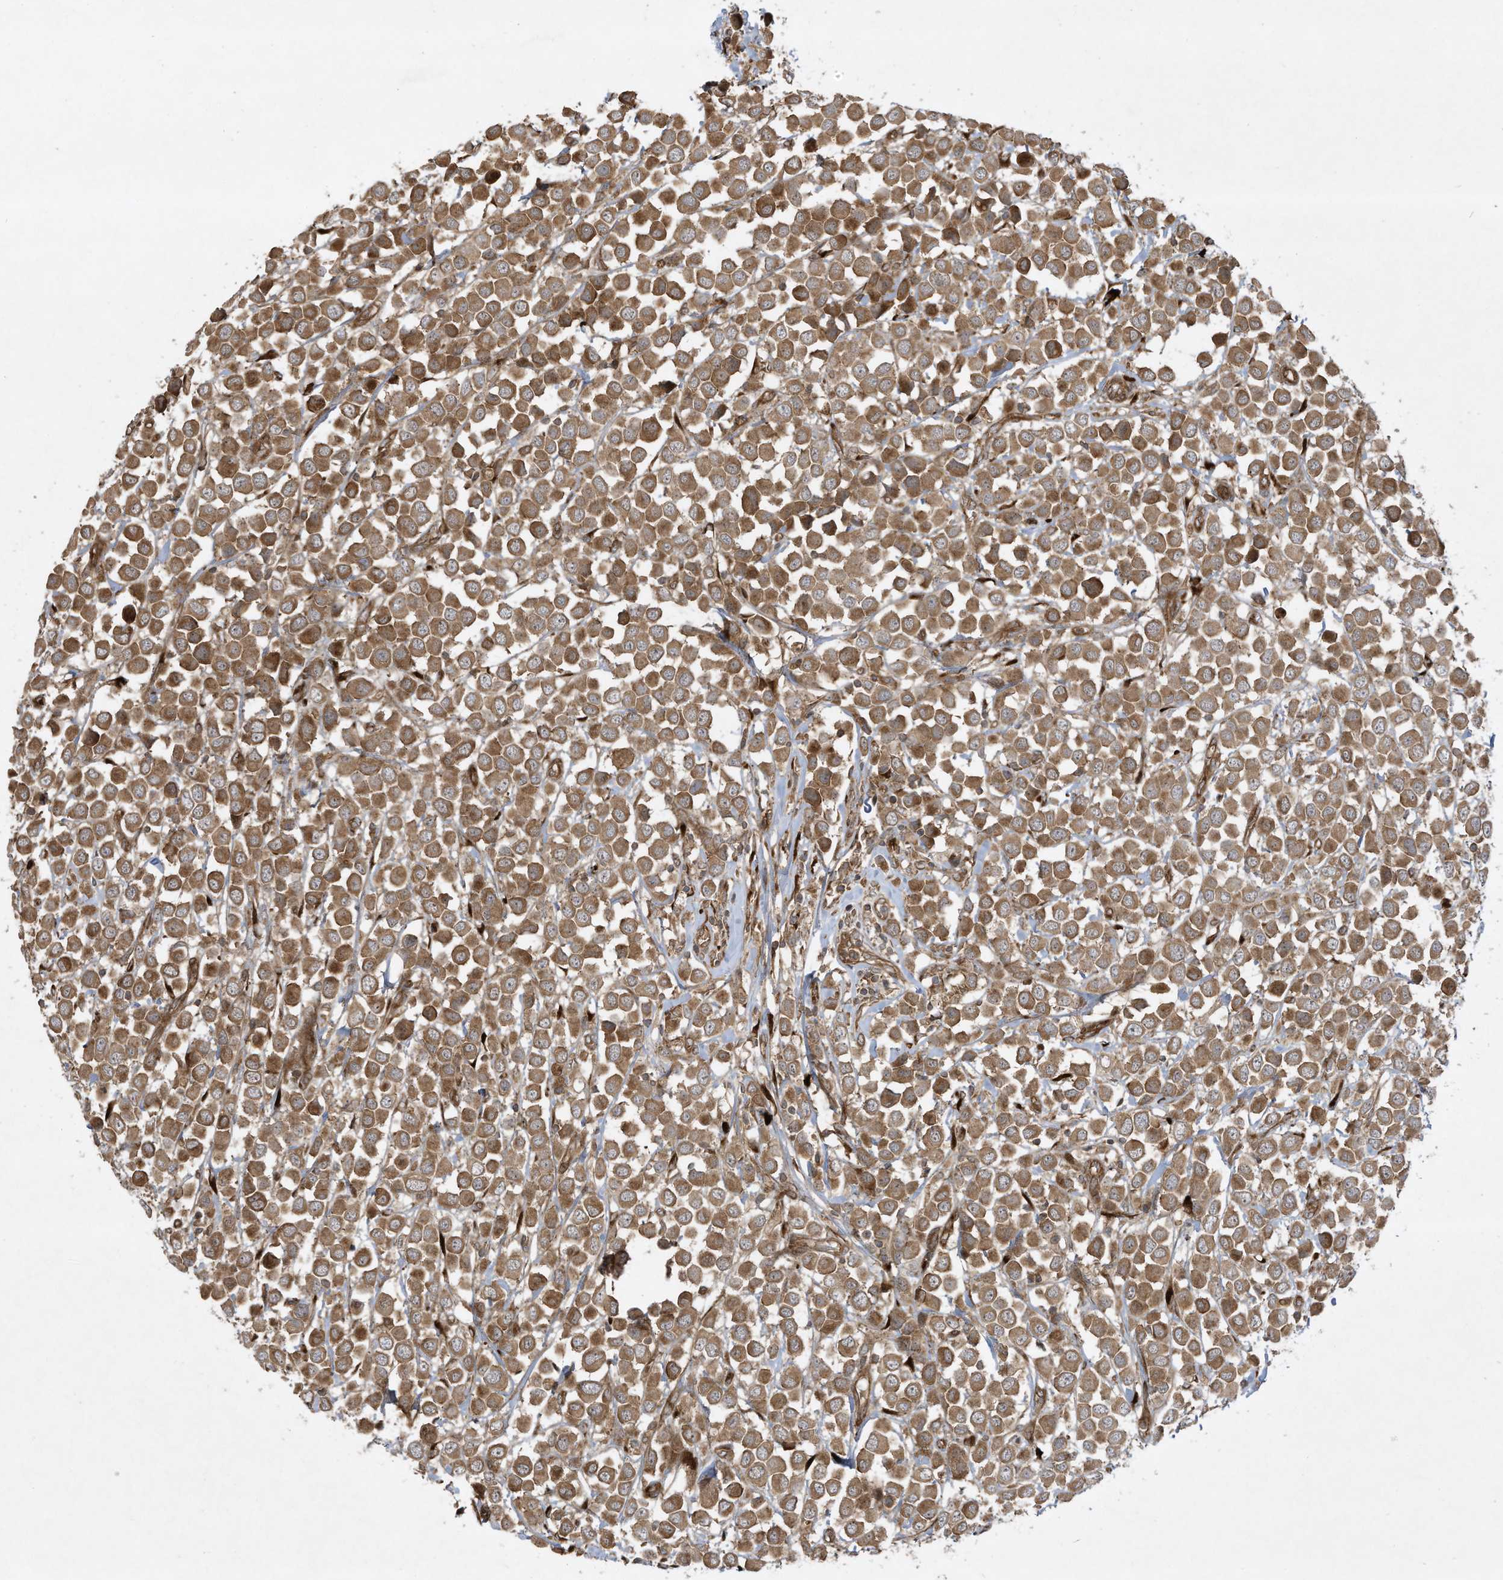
{"staining": {"intensity": "moderate", "quantity": ">75%", "location": "cytoplasmic/membranous"}, "tissue": "breast cancer", "cell_type": "Tumor cells", "image_type": "cancer", "snomed": [{"axis": "morphology", "description": "Duct carcinoma"}, {"axis": "topography", "description": "Breast"}], "caption": "Protein expression analysis of breast infiltrating ductal carcinoma shows moderate cytoplasmic/membranous staining in about >75% of tumor cells. The staining is performed using DAB brown chromogen to label protein expression. The nuclei are counter-stained blue using hematoxylin.", "gene": "DDIT4", "patient": {"sex": "female", "age": 61}}